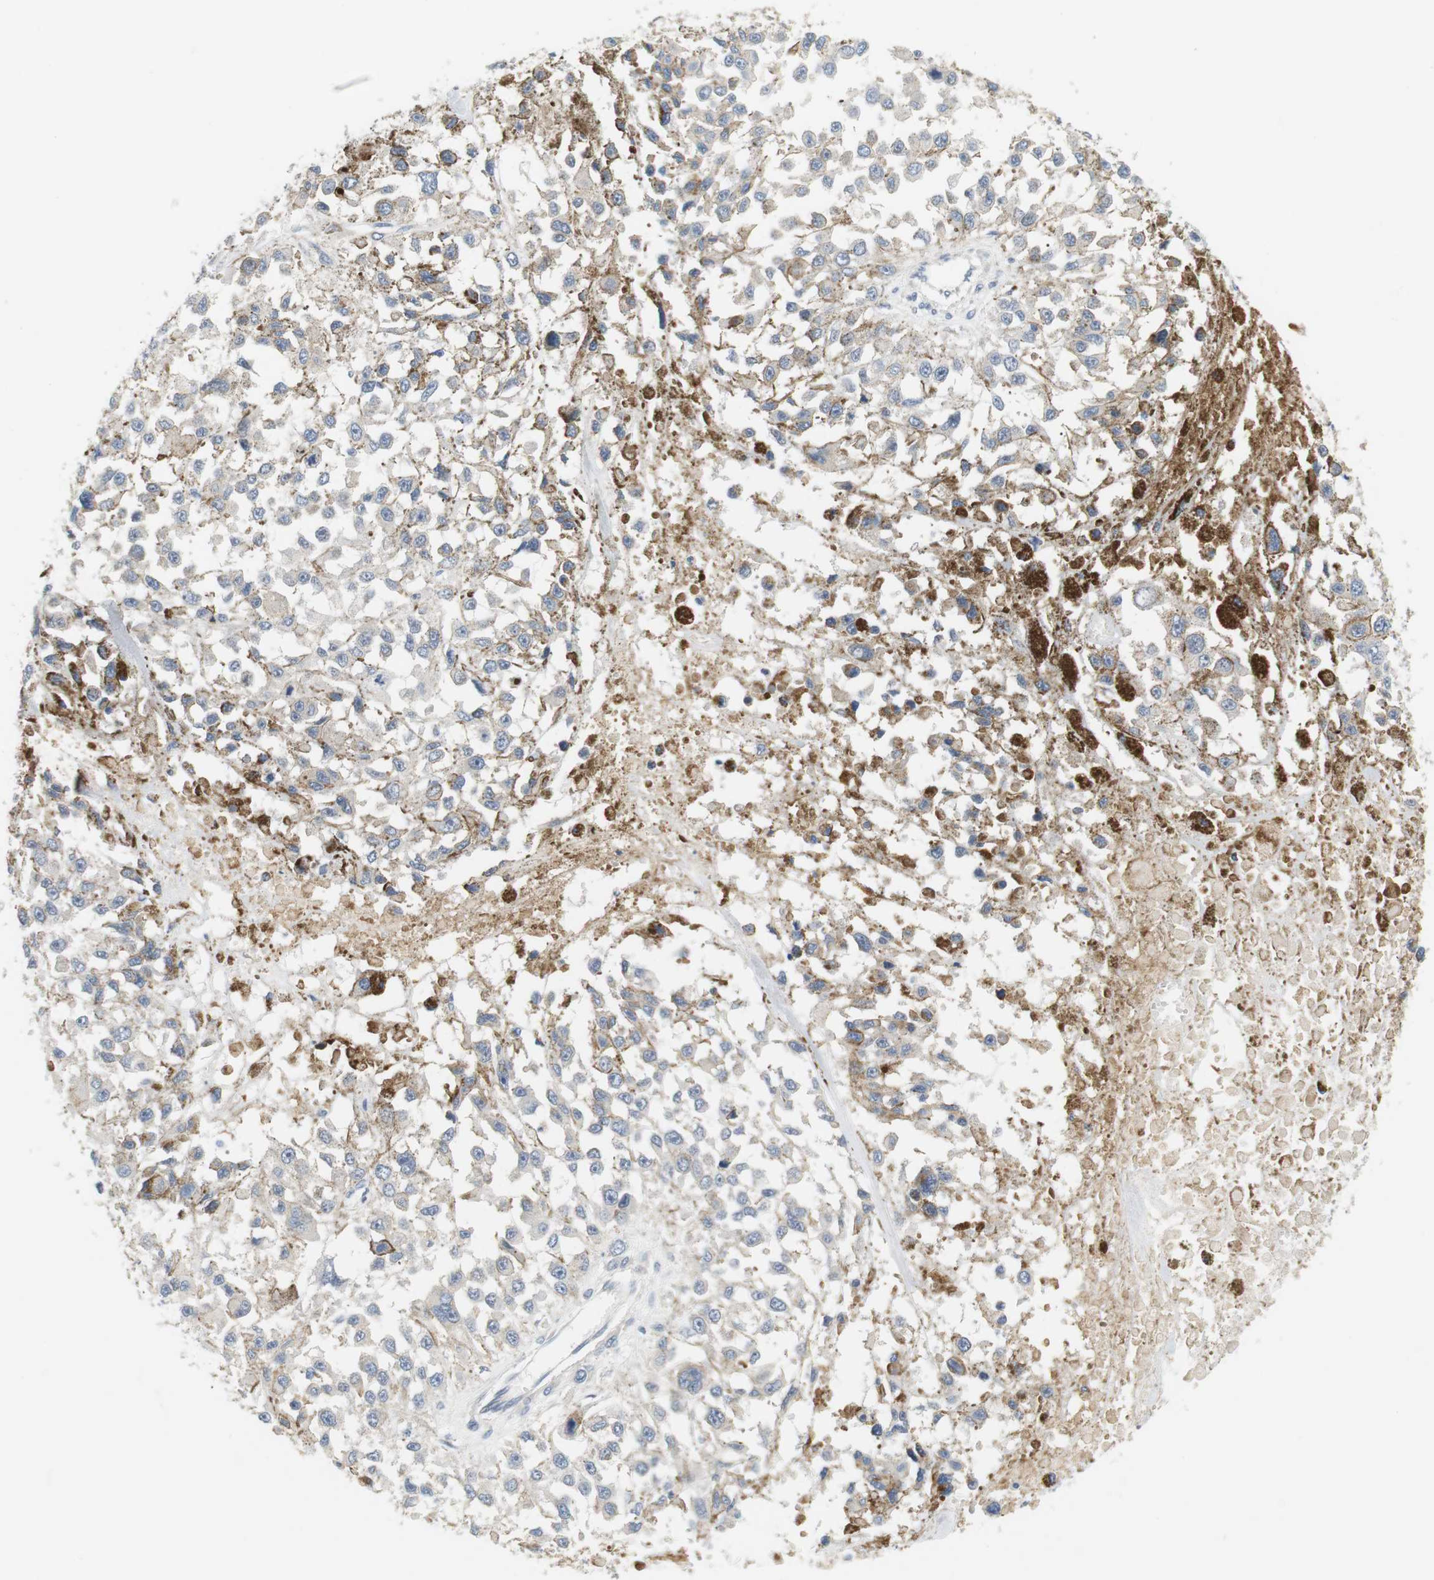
{"staining": {"intensity": "negative", "quantity": "none", "location": "none"}, "tissue": "melanoma", "cell_type": "Tumor cells", "image_type": "cancer", "snomed": [{"axis": "morphology", "description": "Malignant melanoma, Metastatic site"}, {"axis": "topography", "description": "Lymph node"}], "caption": "IHC histopathology image of human melanoma stained for a protein (brown), which shows no staining in tumor cells.", "gene": "EVA1C", "patient": {"sex": "male", "age": 59}}